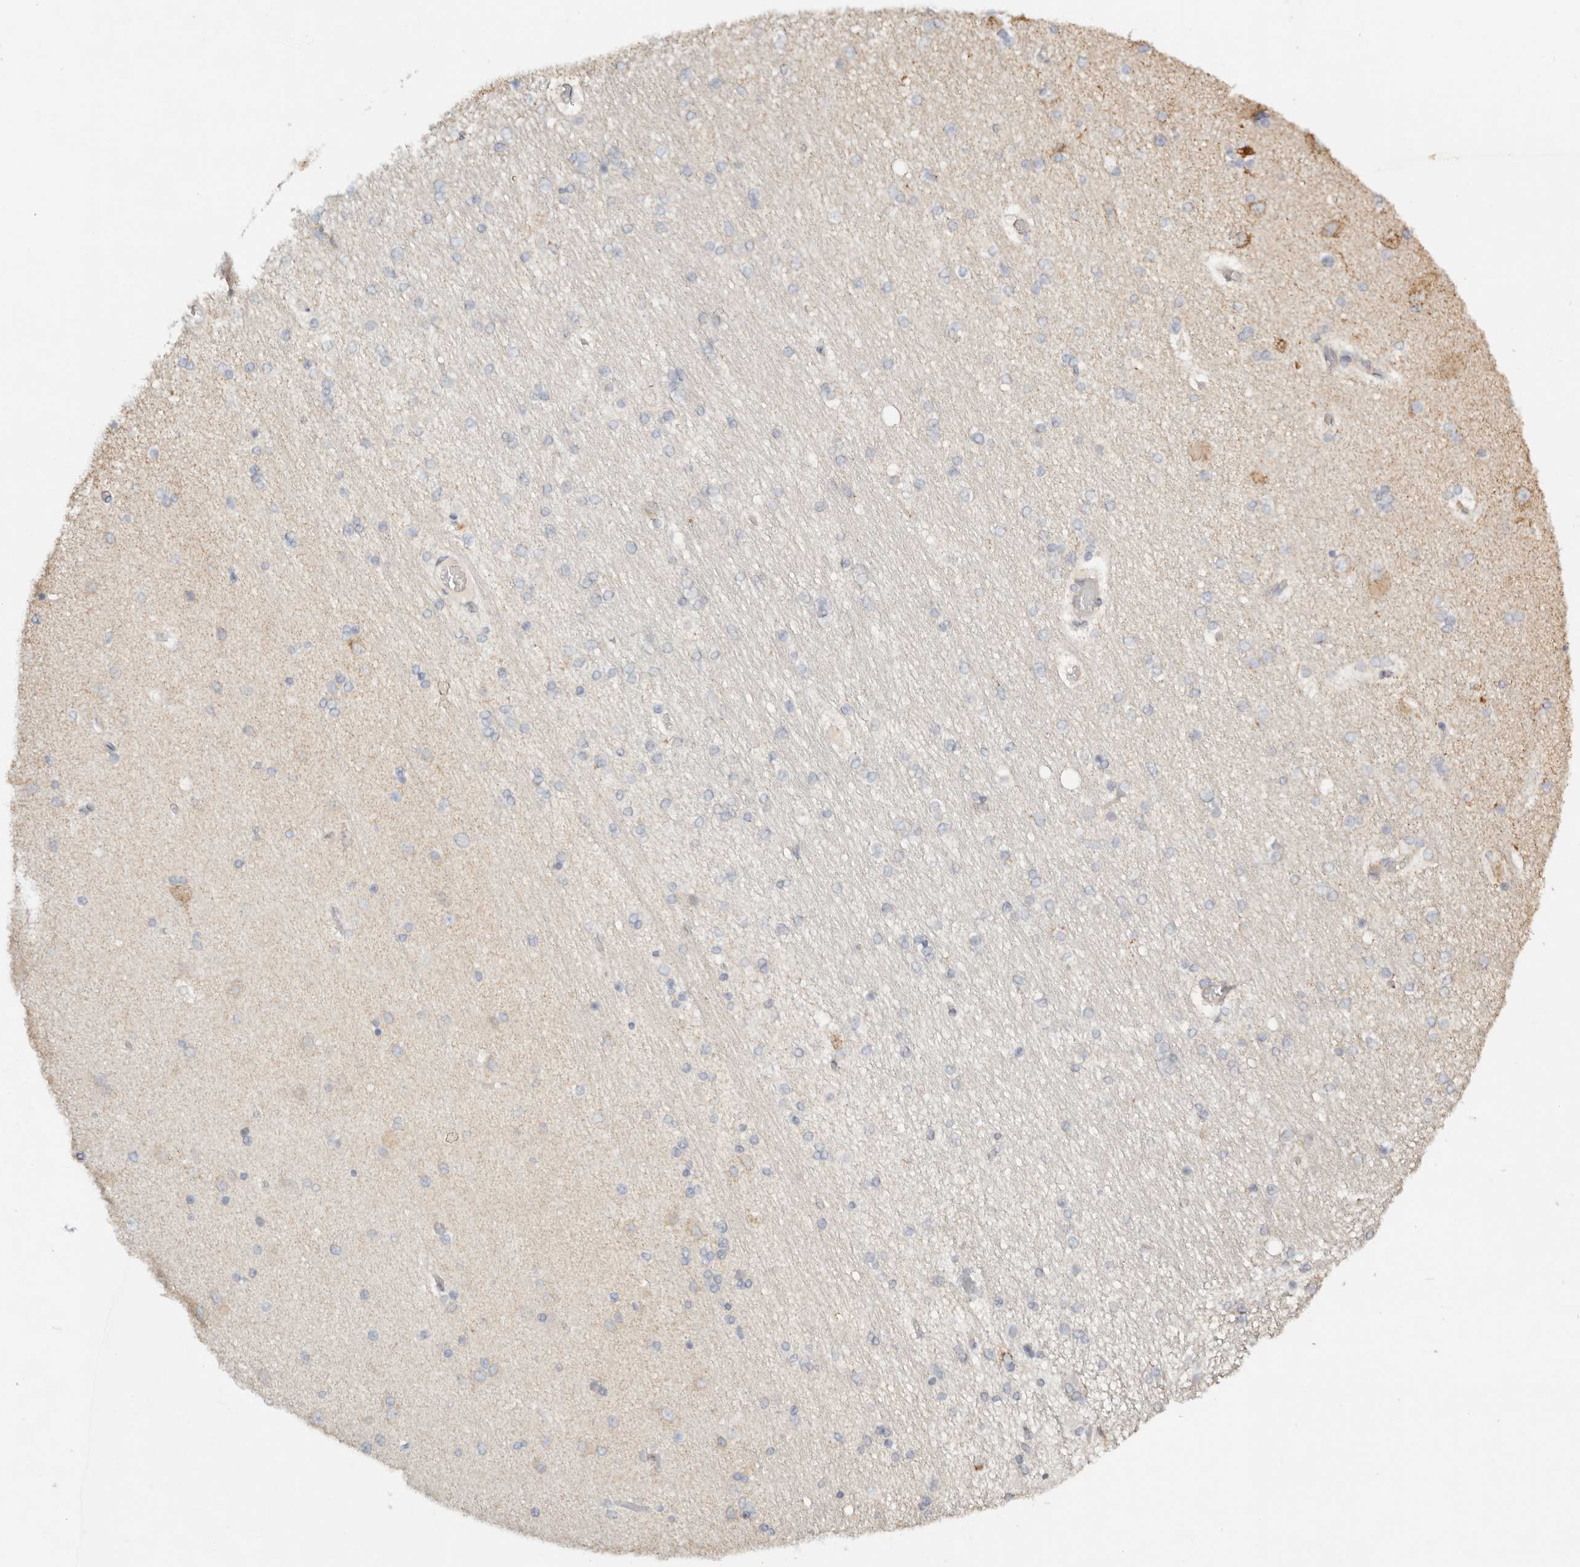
{"staining": {"intensity": "negative", "quantity": "none", "location": "none"}, "tissue": "hippocampus", "cell_type": "Glial cells", "image_type": "normal", "snomed": [{"axis": "morphology", "description": "Normal tissue, NOS"}, {"axis": "topography", "description": "Hippocampus"}], "caption": "Glial cells show no significant positivity in normal hippocampus. (DAB (3,3'-diaminobenzidine) immunohistochemistry, high magnification).", "gene": "KDF1", "patient": {"sex": "female", "age": 54}}